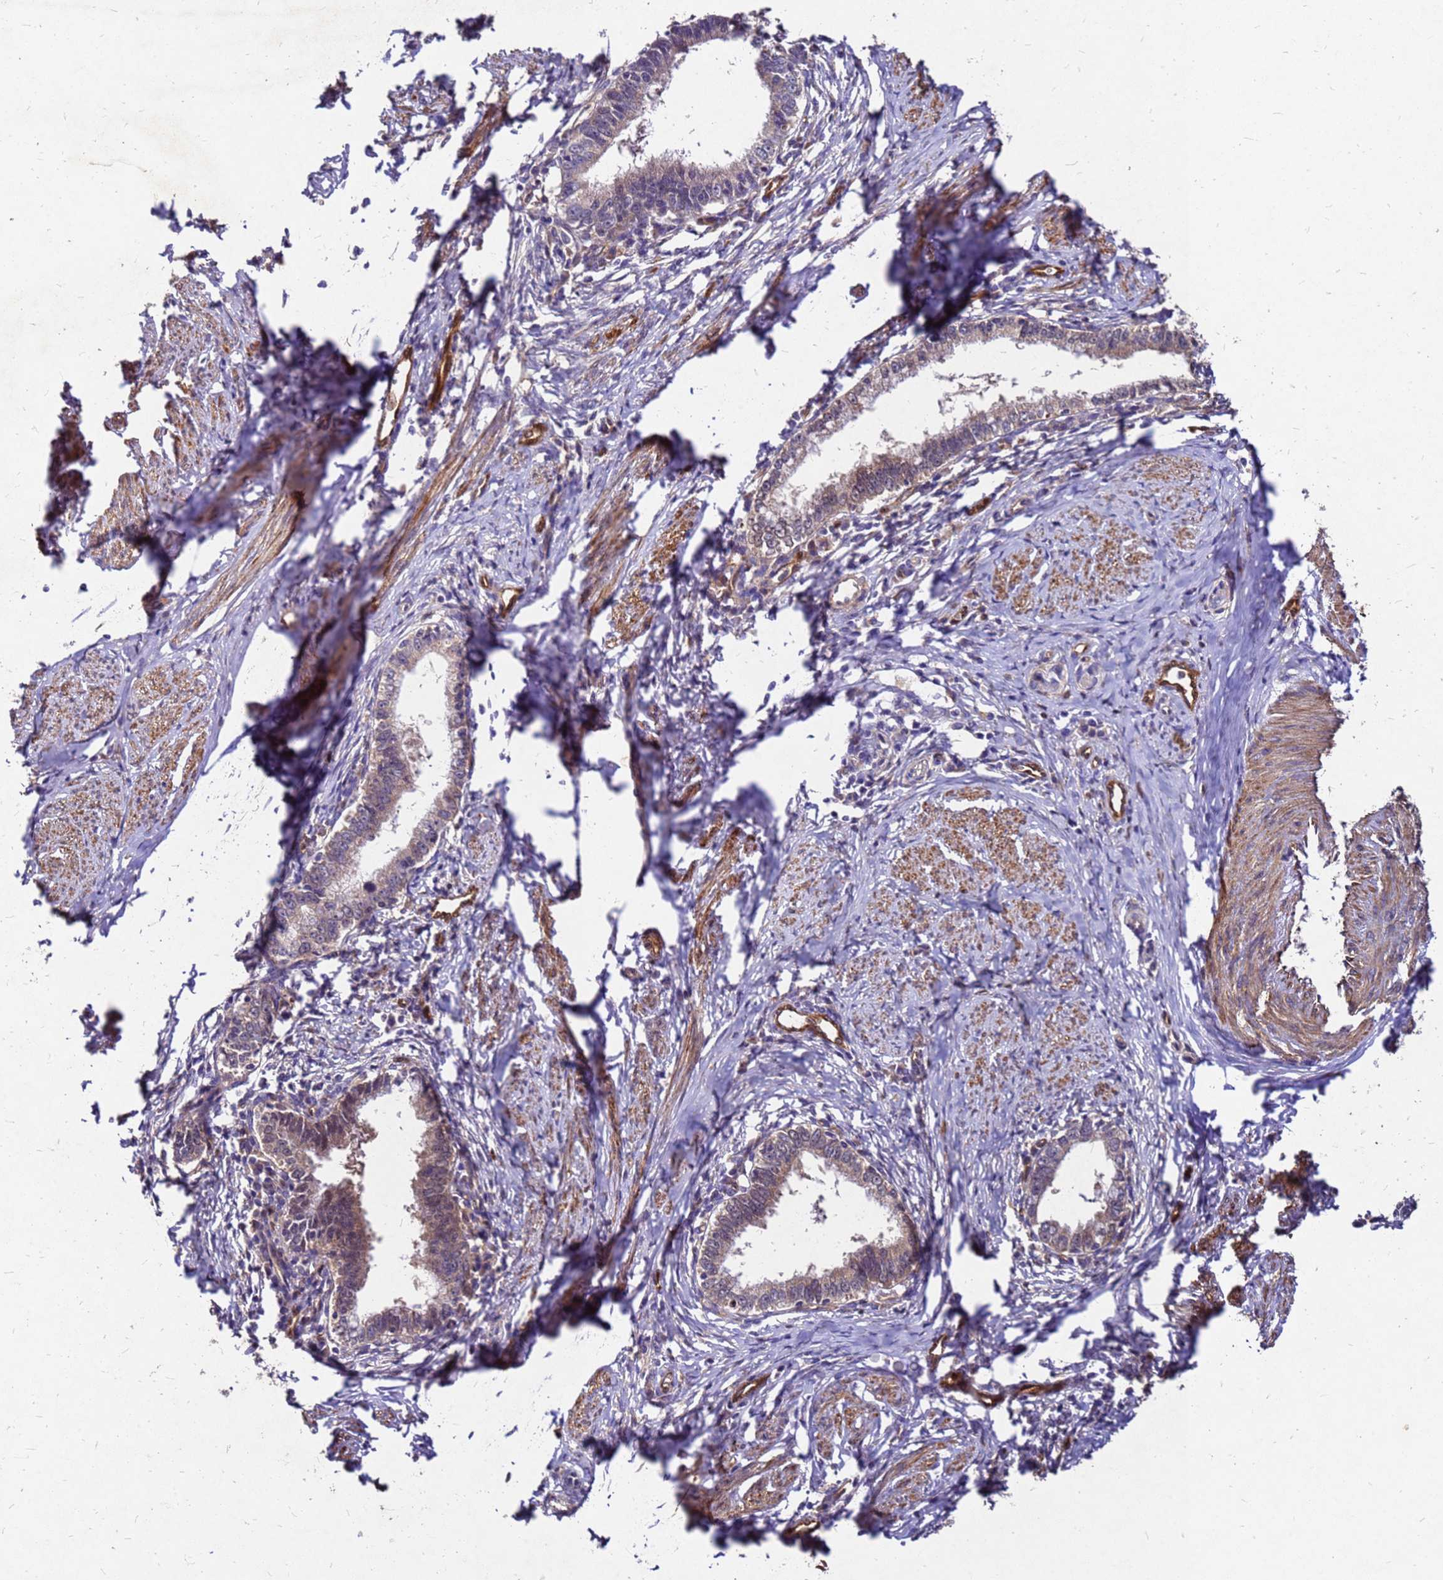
{"staining": {"intensity": "moderate", "quantity": ">75%", "location": "cytoplasmic/membranous,nuclear"}, "tissue": "cervical cancer", "cell_type": "Tumor cells", "image_type": "cancer", "snomed": [{"axis": "morphology", "description": "Adenocarcinoma, NOS"}, {"axis": "topography", "description": "Cervix"}], "caption": "About >75% of tumor cells in human cervical cancer (adenocarcinoma) reveal moderate cytoplasmic/membranous and nuclear protein positivity as visualized by brown immunohistochemical staining.", "gene": "DUSP23", "patient": {"sex": "female", "age": 36}}